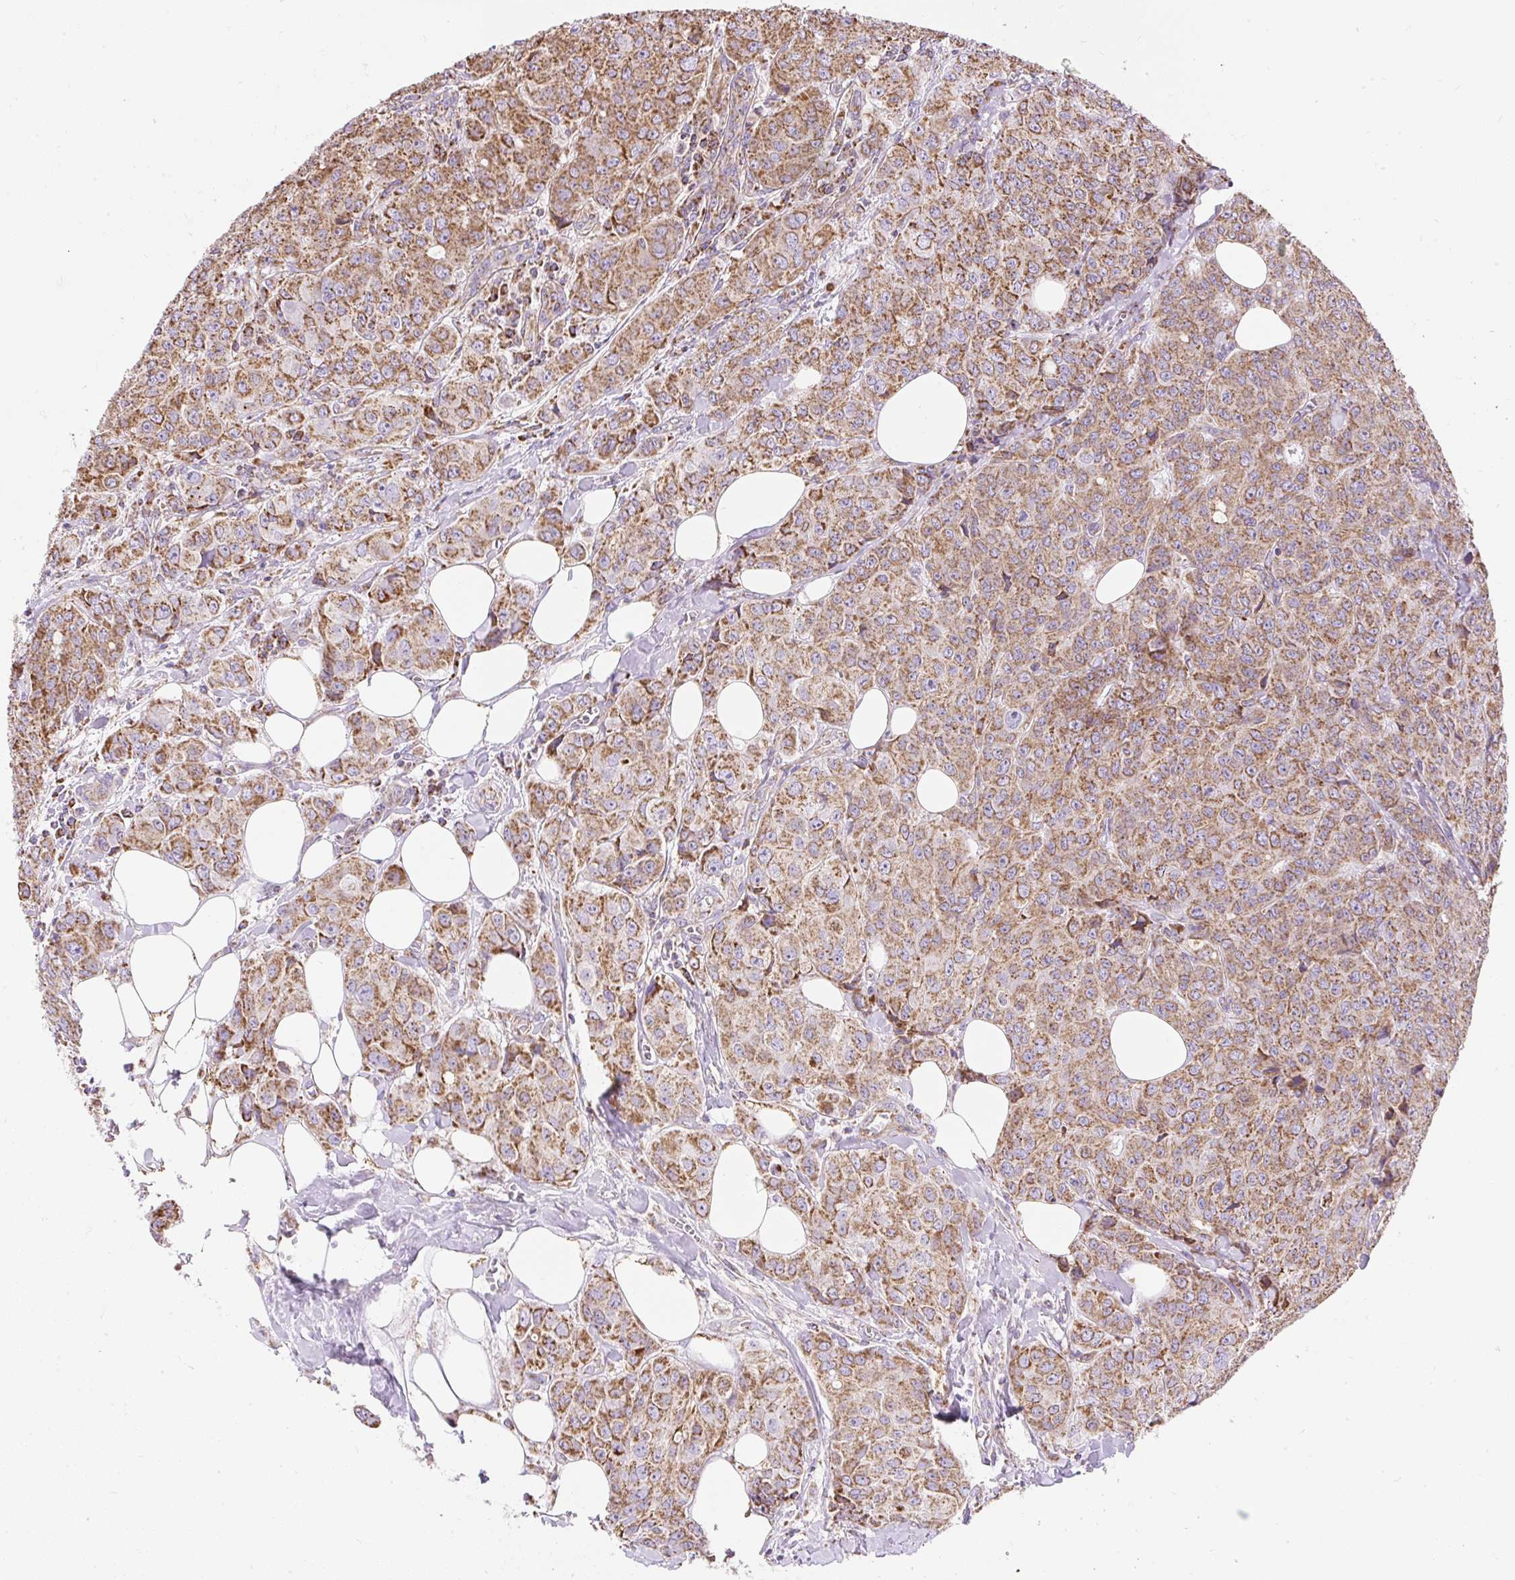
{"staining": {"intensity": "moderate", "quantity": ">75%", "location": "cytoplasmic/membranous"}, "tissue": "breast cancer", "cell_type": "Tumor cells", "image_type": "cancer", "snomed": [{"axis": "morphology", "description": "Duct carcinoma"}, {"axis": "topography", "description": "Breast"}], "caption": "Tumor cells show moderate cytoplasmic/membranous positivity in about >75% of cells in breast cancer (invasive ductal carcinoma).", "gene": "DAAM2", "patient": {"sex": "female", "age": 43}}